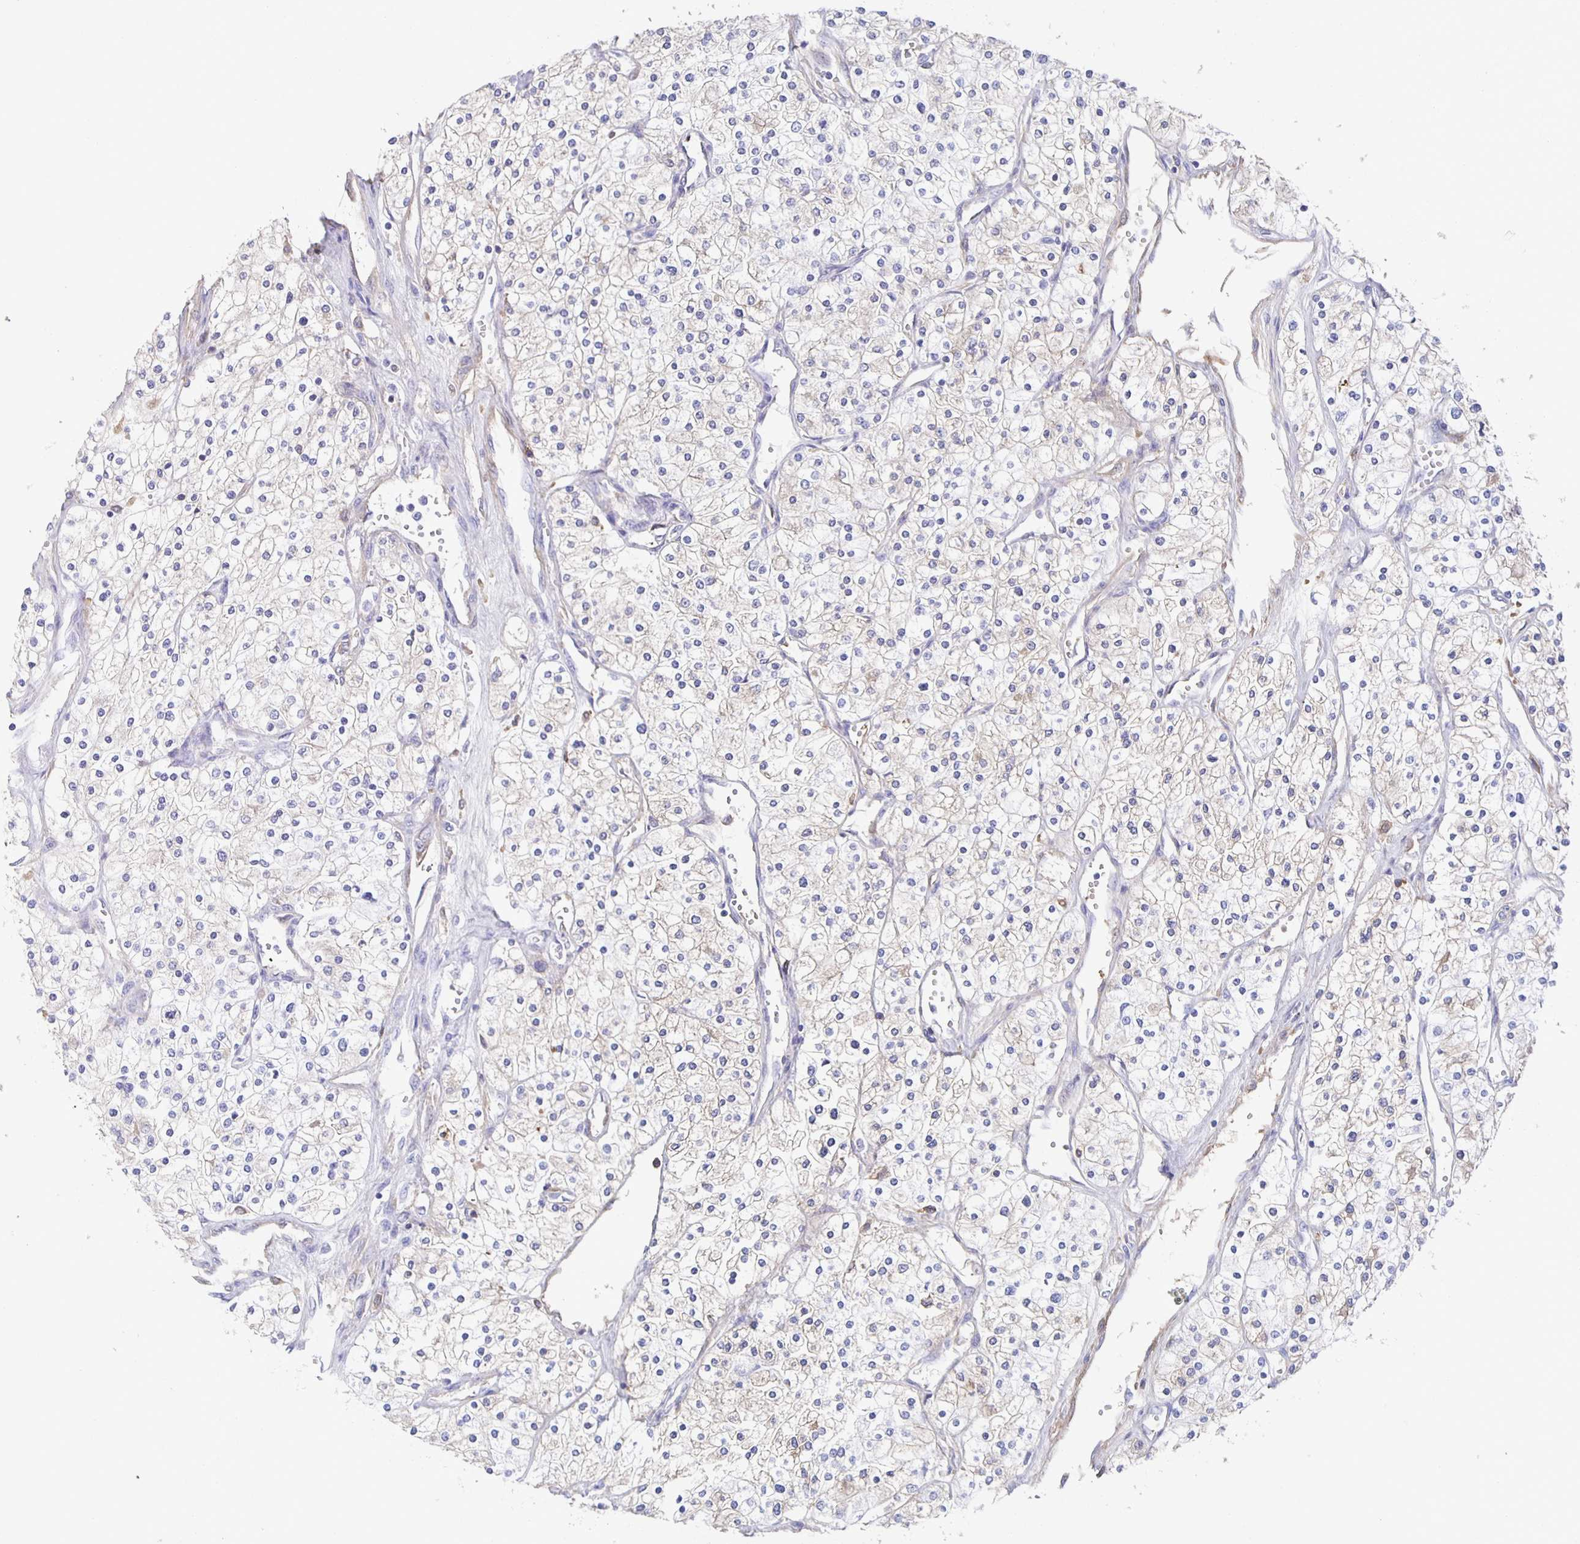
{"staining": {"intensity": "negative", "quantity": "none", "location": "none"}, "tissue": "renal cancer", "cell_type": "Tumor cells", "image_type": "cancer", "snomed": [{"axis": "morphology", "description": "Adenocarcinoma, NOS"}, {"axis": "topography", "description": "Kidney"}], "caption": "Immunohistochemistry micrograph of neoplastic tissue: human renal cancer (adenocarcinoma) stained with DAB (3,3'-diaminobenzidine) shows no significant protein expression in tumor cells. (Brightfield microscopy of DAB (3,3'-diaminobenzidine) immunohistochemistry (IHC) at high magnification).", "gene": "FGA", "patient": {"sex": "male", "age": 80}}